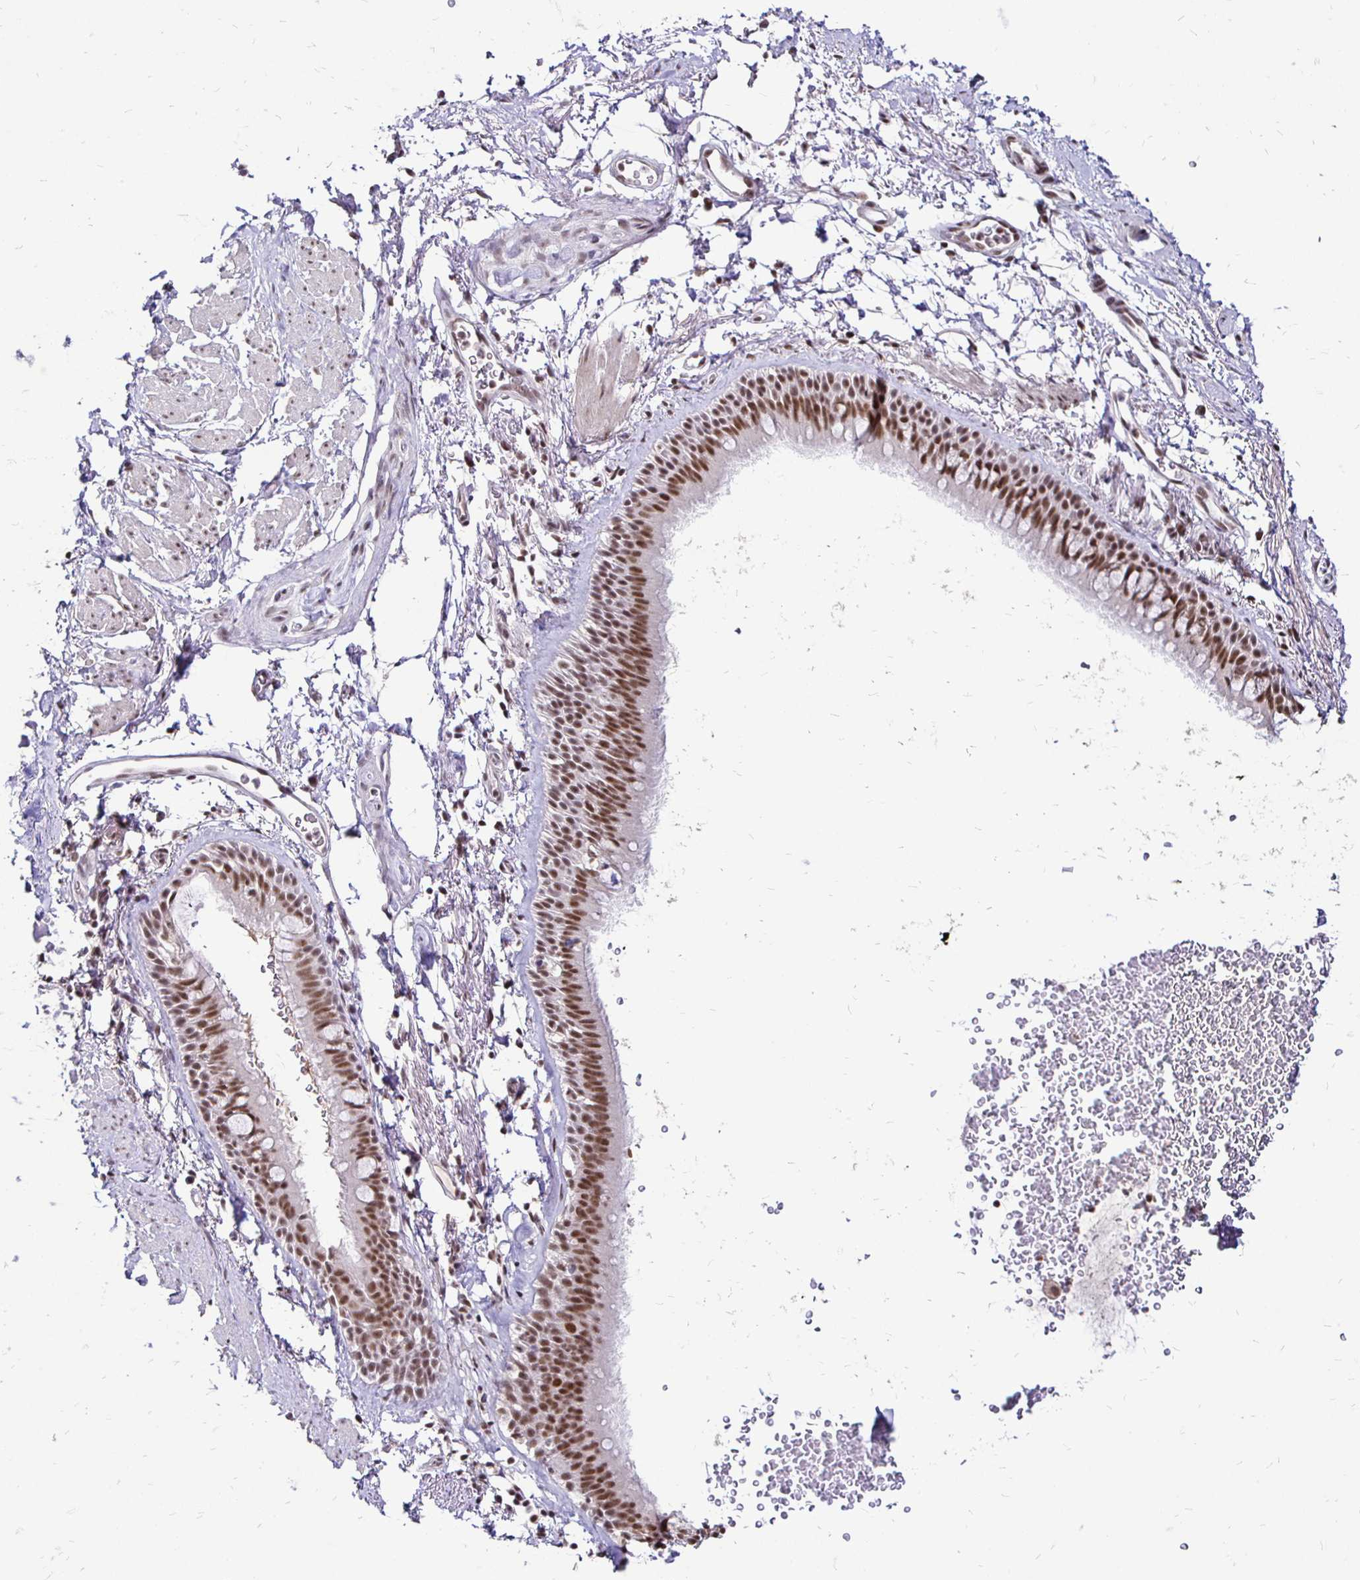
{"staining": {"intensity": "negative", "quantity": "none", "location": "none"}, "tissue": "adipose tissue", "cell_type": "Adipocytes", "image_type": "normal", "snomed": [{"axis": "morphology", "description": "Normal tissue, NOS"}, {"axis": "topography", "description": "Lymph node"}, {"axis": "topography", "description": "Cartilage tissue"}, {"axis": "topography", "description": "Bronchus"}], "caption": "This is an immunohistochemistry (IHC) image of unremarkable human adipose tissue. There is no expression in adipocytes.", "gene": "SIN3A", "patient": {"sex": "female", "age": 70}}